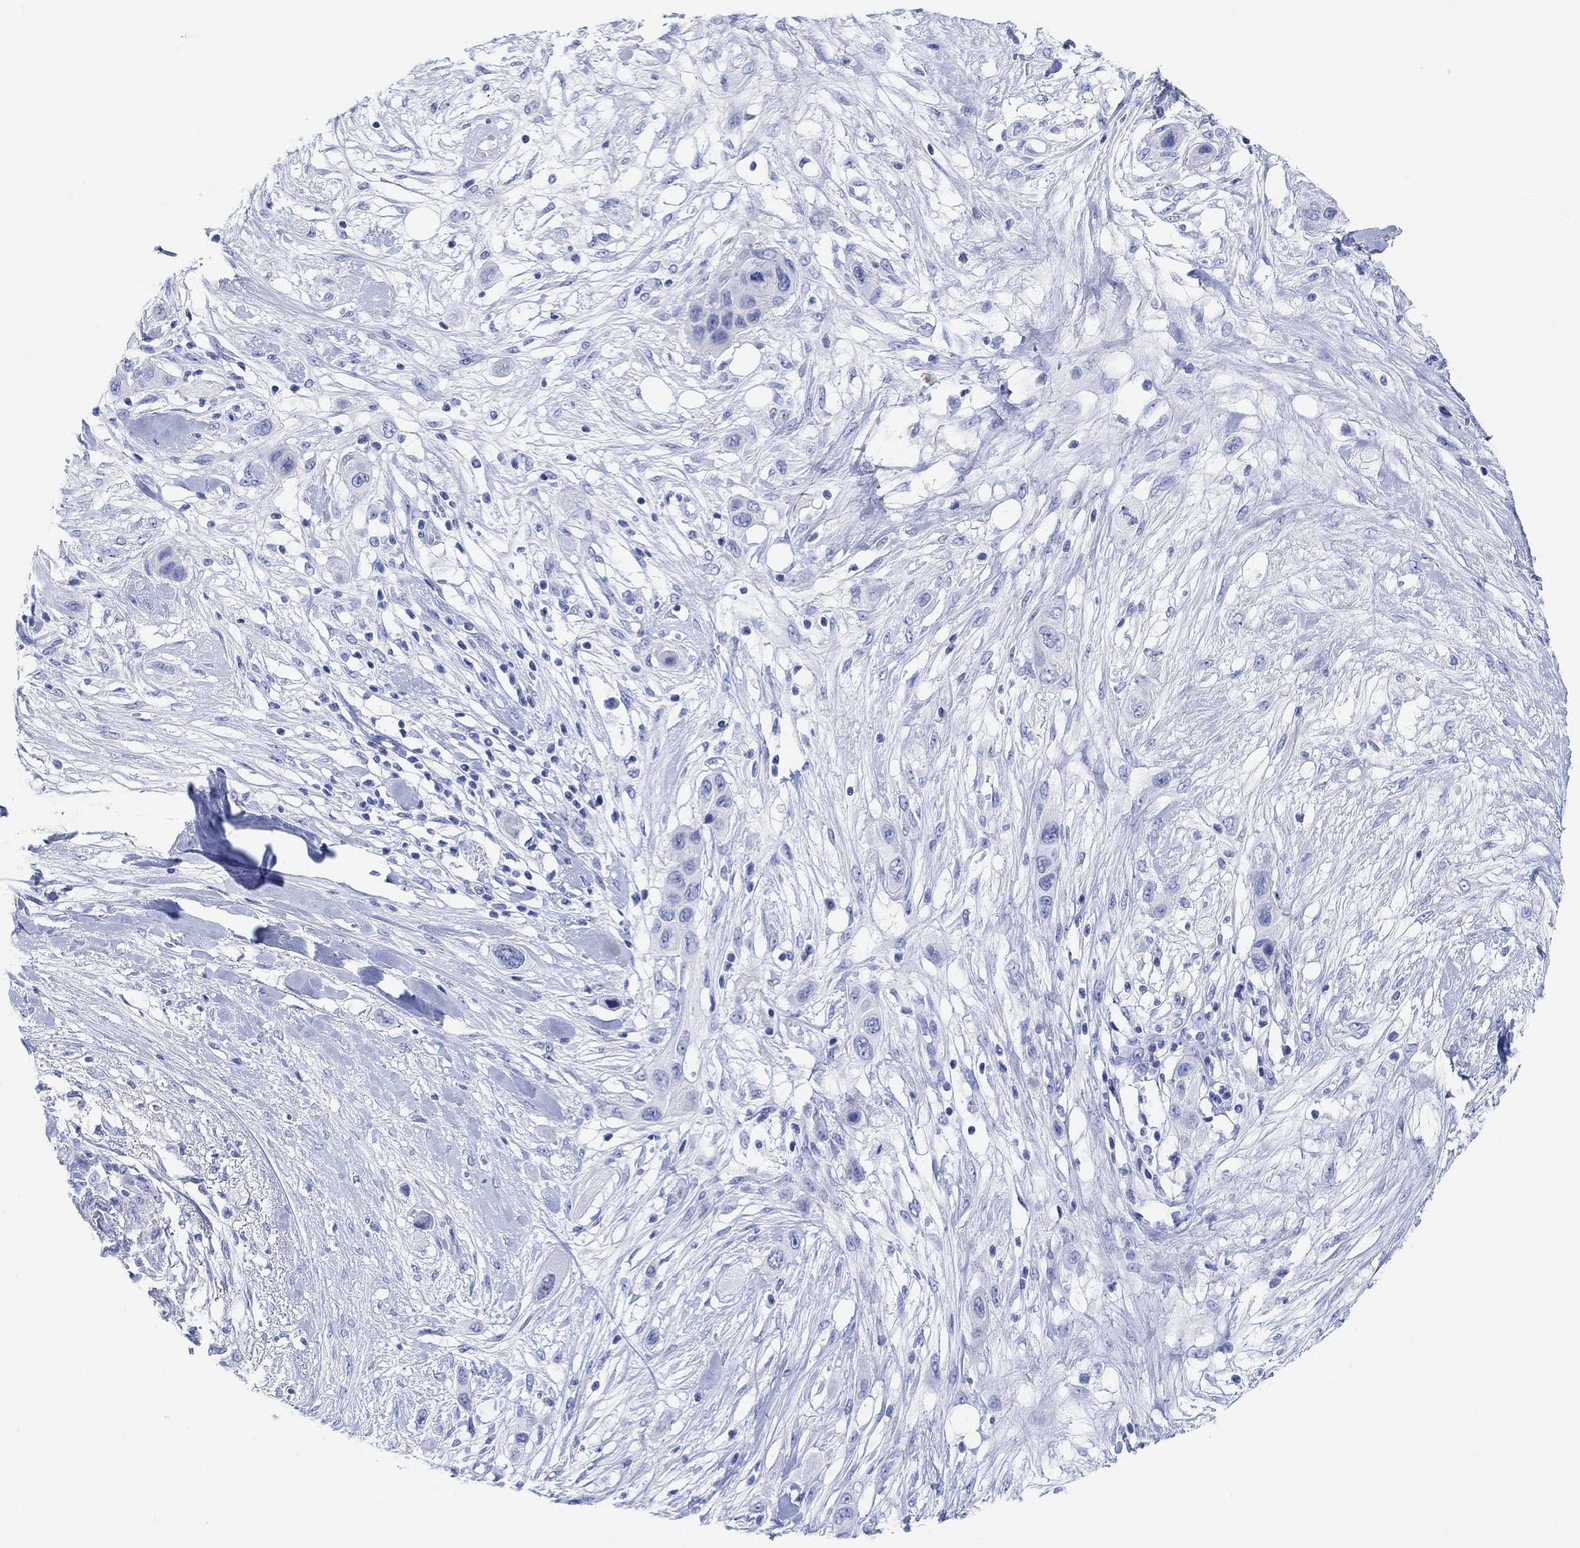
{"staining": {"intensity": "negative", "quantity": "none", "location": "none"}, "tissue": "skin cancer", "cell_type": "Tumor cells", "image_type": "cancer", "snomed": [{"axis": "morphology", "description": "Squamous cell carcinoma, NOS"}, {"axis": "topography", "description": "Skin"}], "caption": "This is a photomicrograph of IHC staining of skin cancer (squamous cell carcinoma), which shows no positivity in tumor cells. Brightfield microscopy of immunohistochemistry (IHC) stained with DAB (3,3'-diaminobenzidine) (brown) and hematoxylin (blue), captured at high magnification.", "gene": "ANKRD33", "patient": {"sex": "male", "age": 79}}